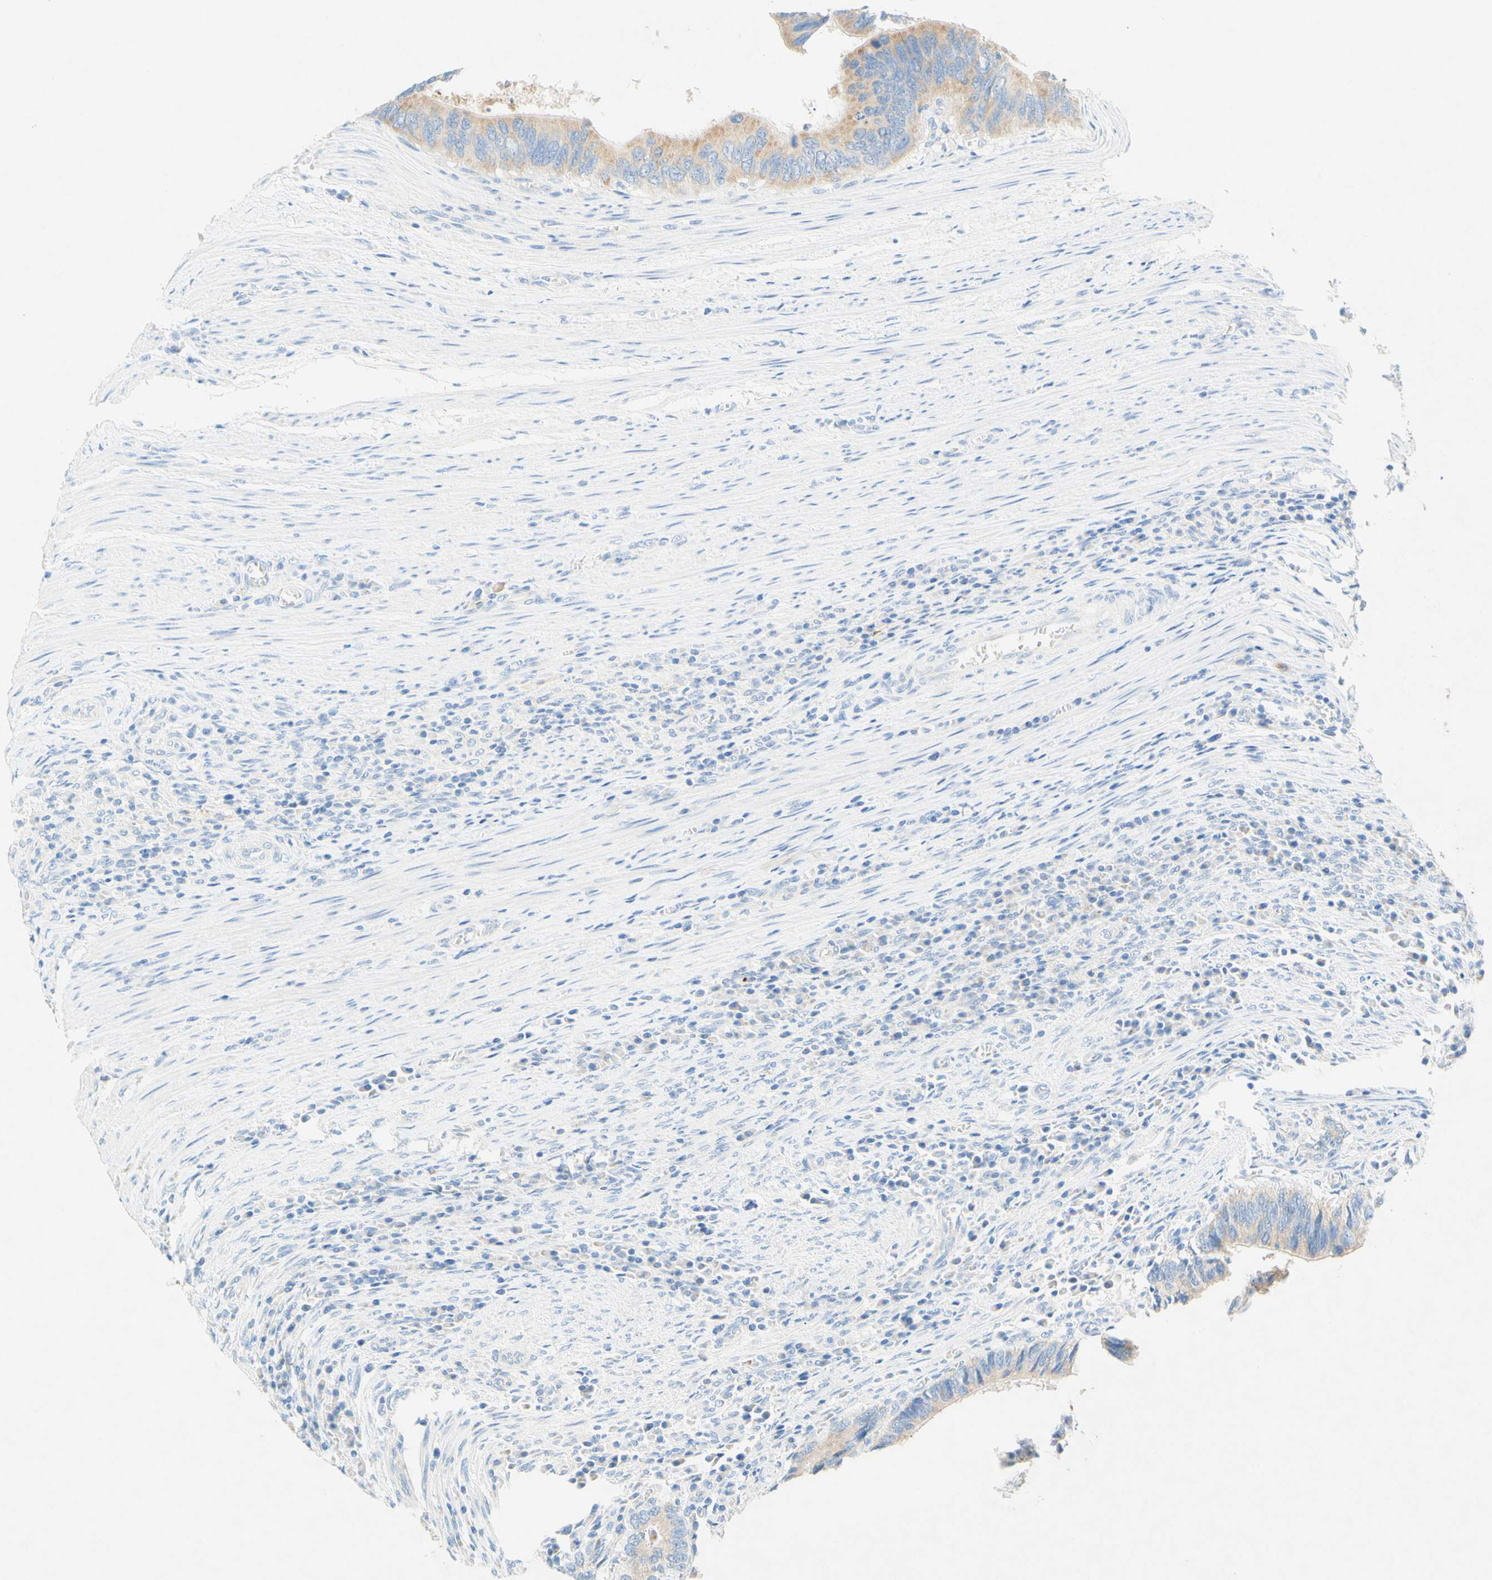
{"staining": {"intensity": "weak", "quantity": ">75%", "location": "cytoplasmic/membranous"}, "tissue": "colorectal cancer", "cell_type": "Tumor cells", "image_type": "cancer", "snomed": [{"axis": "morphology", "description": "Adenocarcinoma, NOS"}, {"axis": "topography", "description": "Colon"}], "caption": "Immunohistochemistry of human colorectal cancer (adenocarcinoma) shows low levels of weak cytoplasmic/membranous positivity in about >75% of tumor cells. The protein of interest is shown in brown color, while the nuclei are stained blue.", "gene": "SLC46A1", "patient": {"sex": "male", "age": 72}}